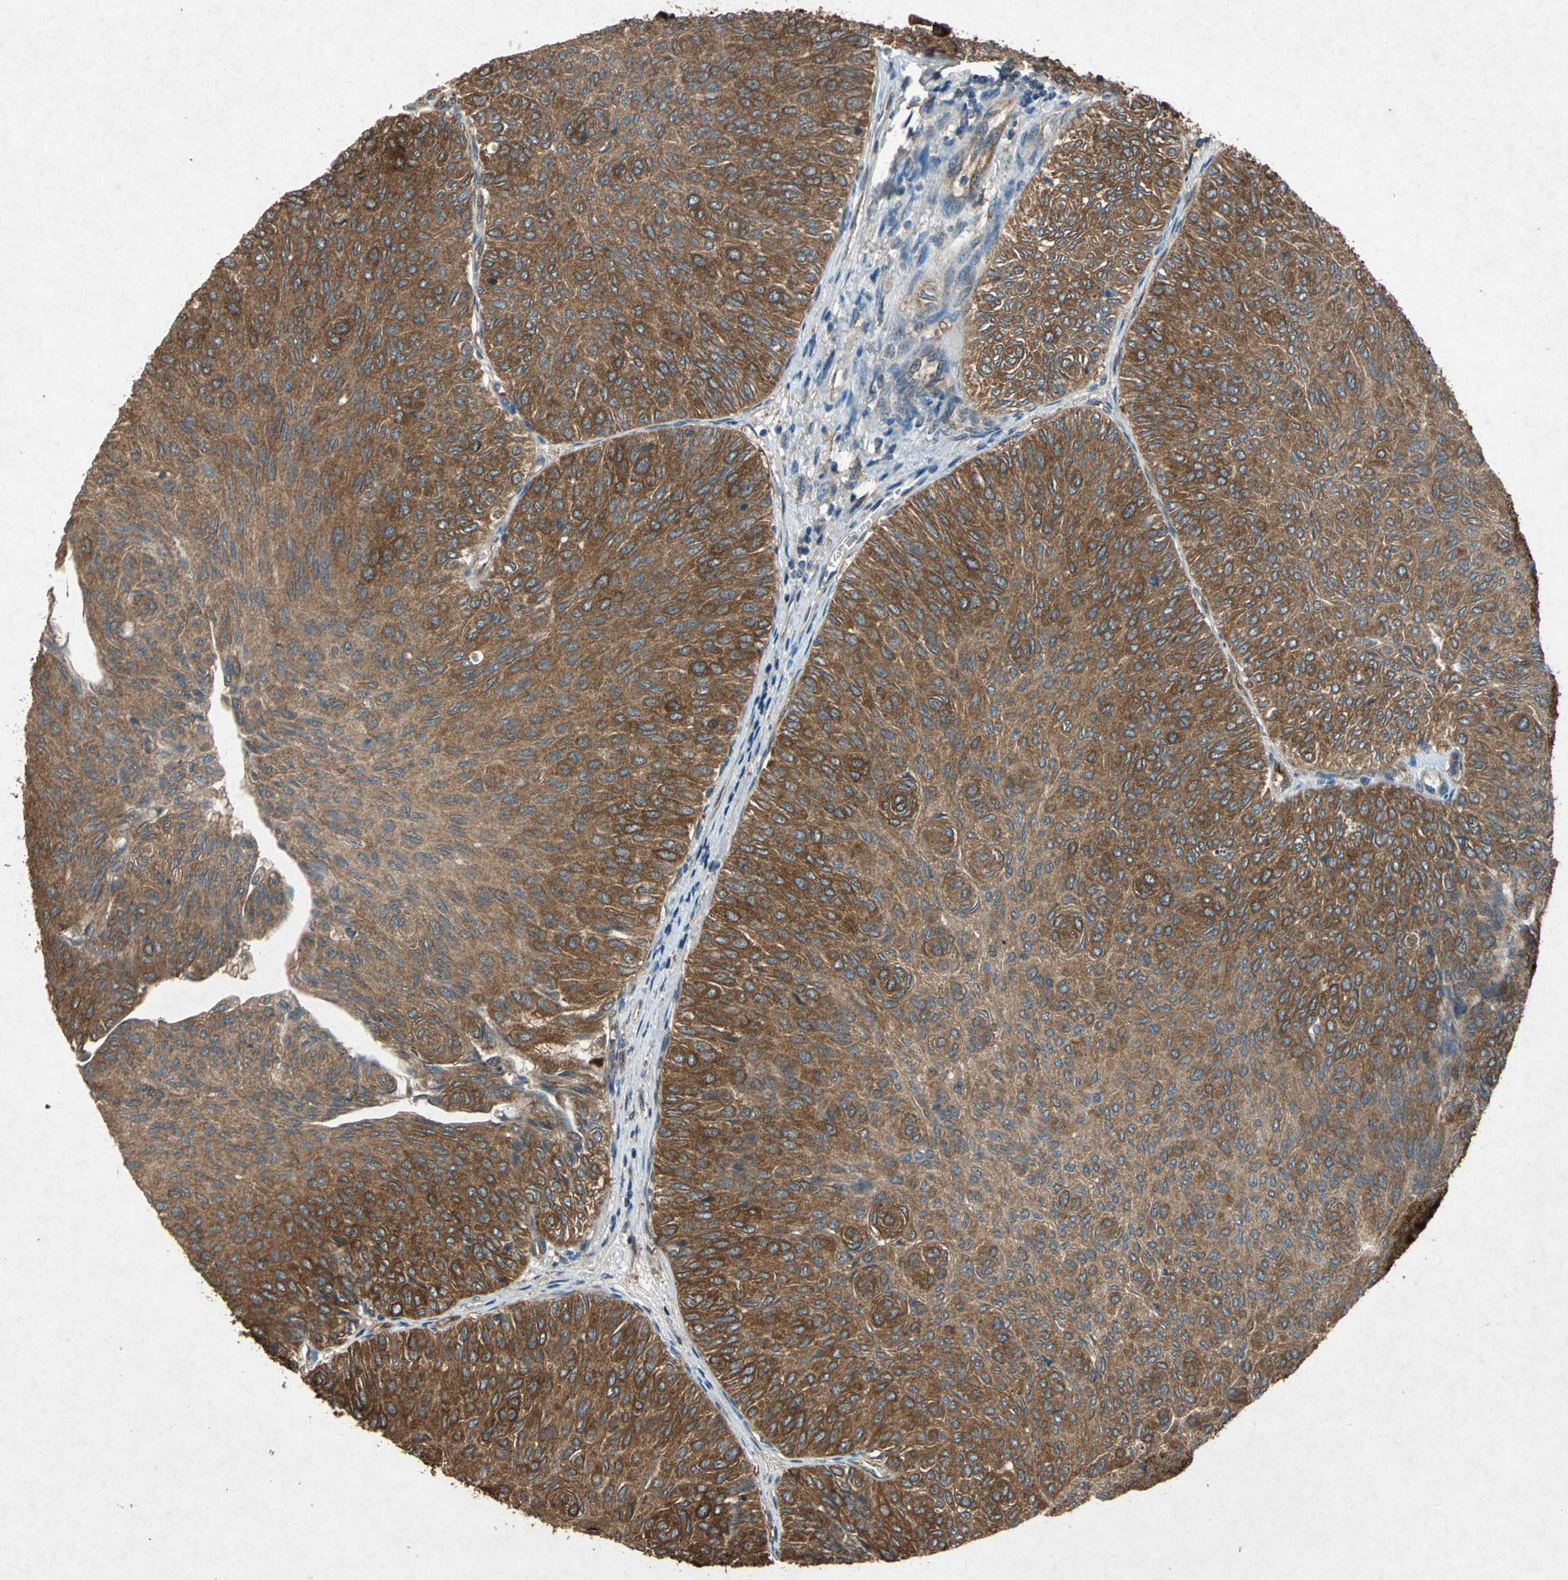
{"staining": {"intensity": "moderate", "quantity": ">75%", "location": "cytoplasmic/membranous"}, "tissue": "urothelial cancer", "cell_type": "Tumor cells", "image_type": "cancer", "snomed": [{"axis": "morphology", "description": "Urothelial carcinoma, Low grade"}, {"axis": "topography", "description": "Urinary bladder"}], "caption": "Brown immunohistochemical staining in human urothelial cancer displays moderate cytoplasmic/membranous positivity in approximately >75% of tumor cells. Immunohistochemistry (ihc) stains the protein in brown and the nuclei are stained blue.", "gene": "HSP90AB1", "patient": {"sex": "male", "age": 78}}